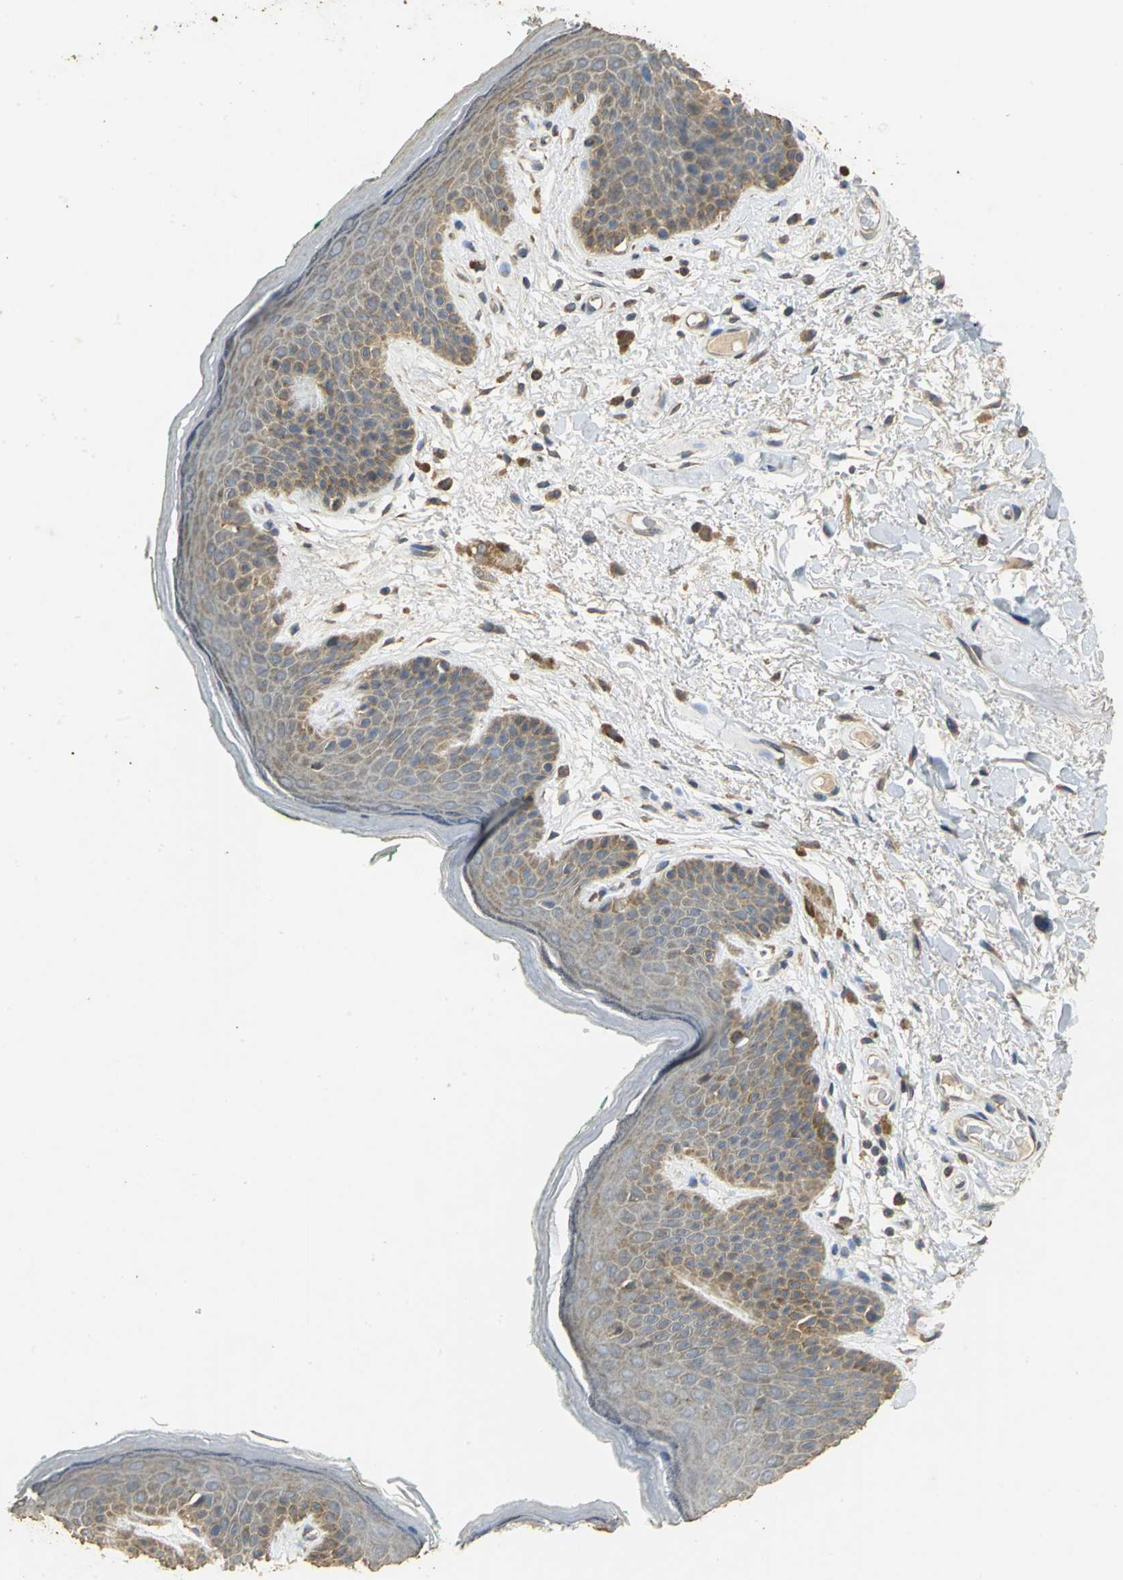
{"staining": {"intensity": "moderate", "quantity": "25%-75%", "location": "cytoplasmic/membranous"}, "tissue": "skin", "cell_type": "Epidermal cells", "image_type": "normal", "snomed": [{"axis": "morphology", "description": "Normal tissue, NOS"}, {"axis": "topography", "description": "Anal"}], "caption": "Skin stained with a brown dye exhibits moderate cytoplasmic/membranous positive staining in about 25%-75% of epidermal cells.", "gene": "ACSL4", "patient": {"sex": "male", "age": 74}}